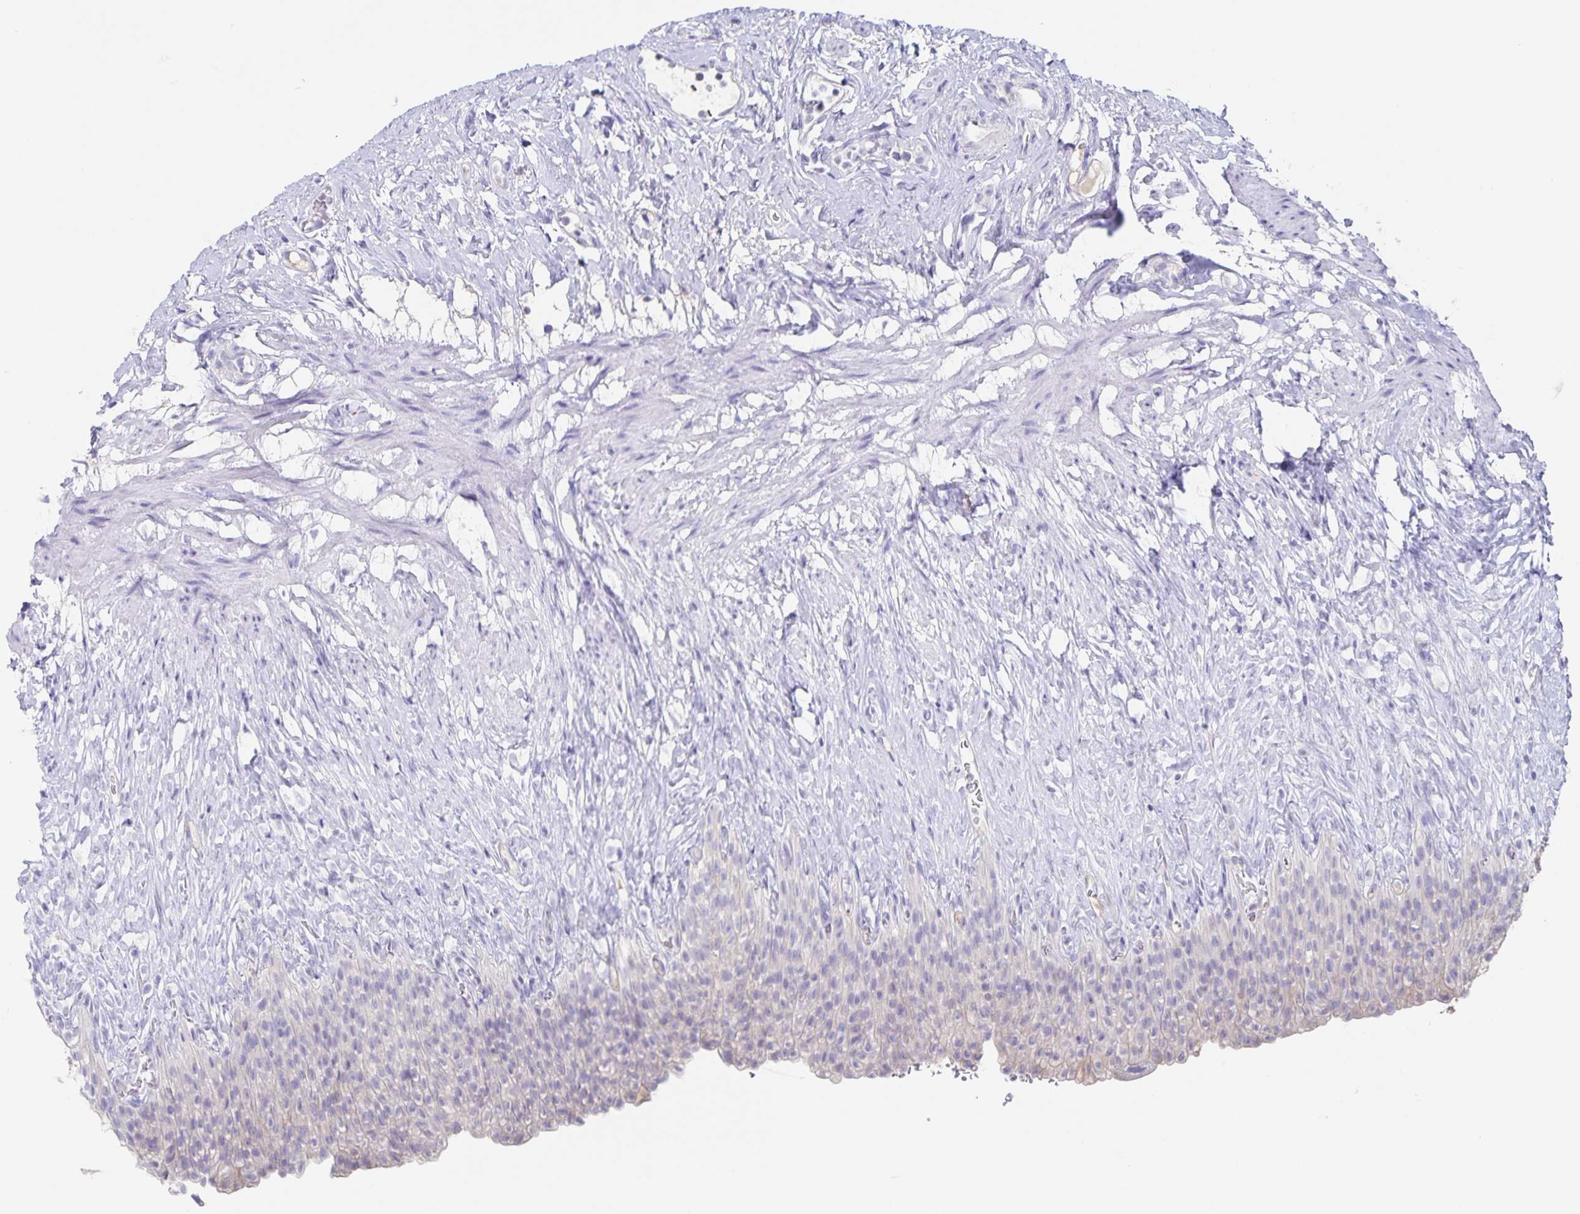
{"staining": {"intensity": "negative", "quantity": "none", "location": "none"}, "tissue": "urinary bladder", "cell_type": "Urothelial cells", "image_type": "normal", "snomed": [{"axis": "morphology", "description": "Normal tissue, NOS"}, {"axis": "topography", "description": "Urinary bladder"}, {"axis": "topography", "description": "Prostate"}], "caption": "Image shows no significant protein staining in urothelial cells of benign urinary bladder. (Brightfield microscopy of DAB IHC at high magnification).", "gene": "RPL36A", "patient": {"sex": "male", "age": 76}}